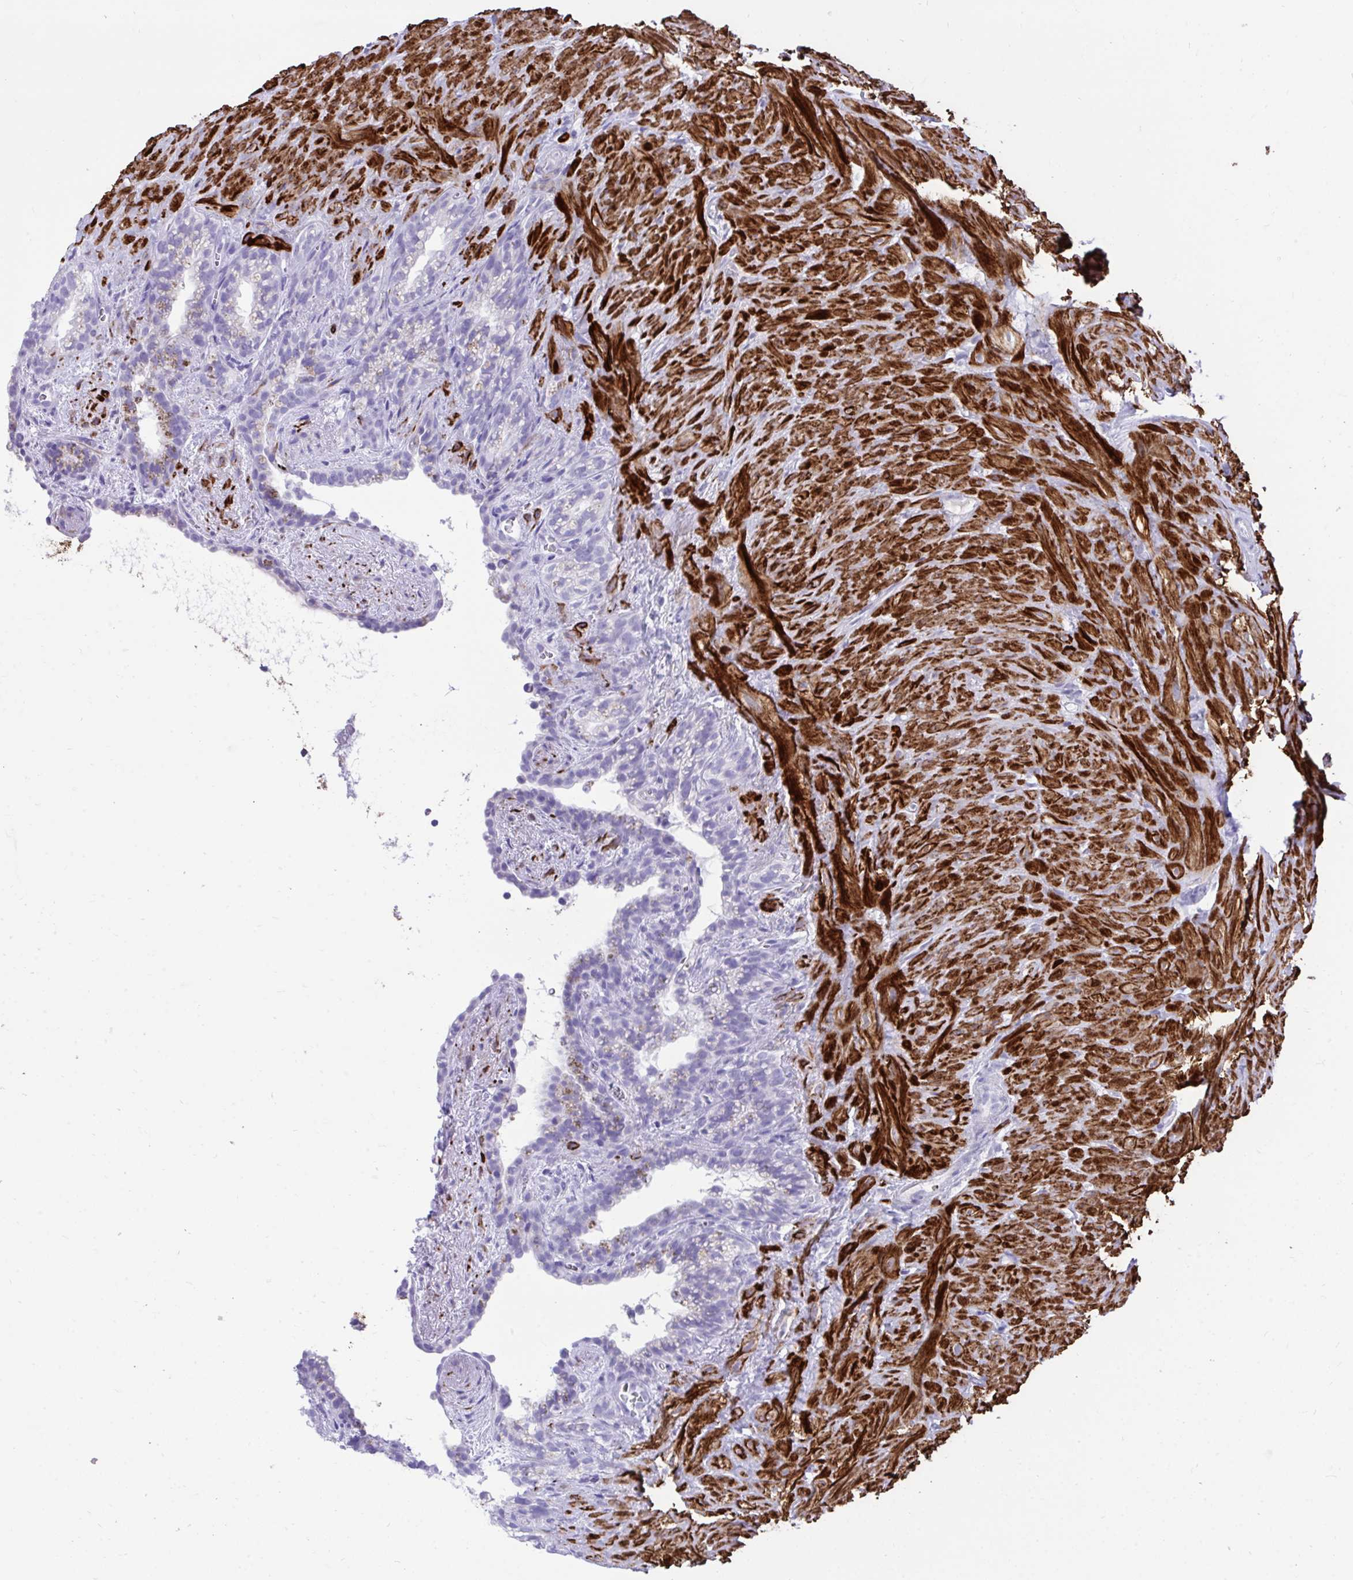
{"staining": {"intensity": "negative", "quantity": "none", "location": "none"}, "tissue": "seminal vesicle", "cell_type": "Glandular cells", "image_type": "normal", "snomed": [{"axis": "morphology", "description": "Normal tissue, NOS"}, {"axis": "topography", "description": "Seminal veicle"}], "caption": "This is an immunohistochemistry (IHC) image of normal human seminal vesicle. There is no staining in glandular cells.", "gene": "KCNN4", "patient": {"sex": "male", "age": 76}}